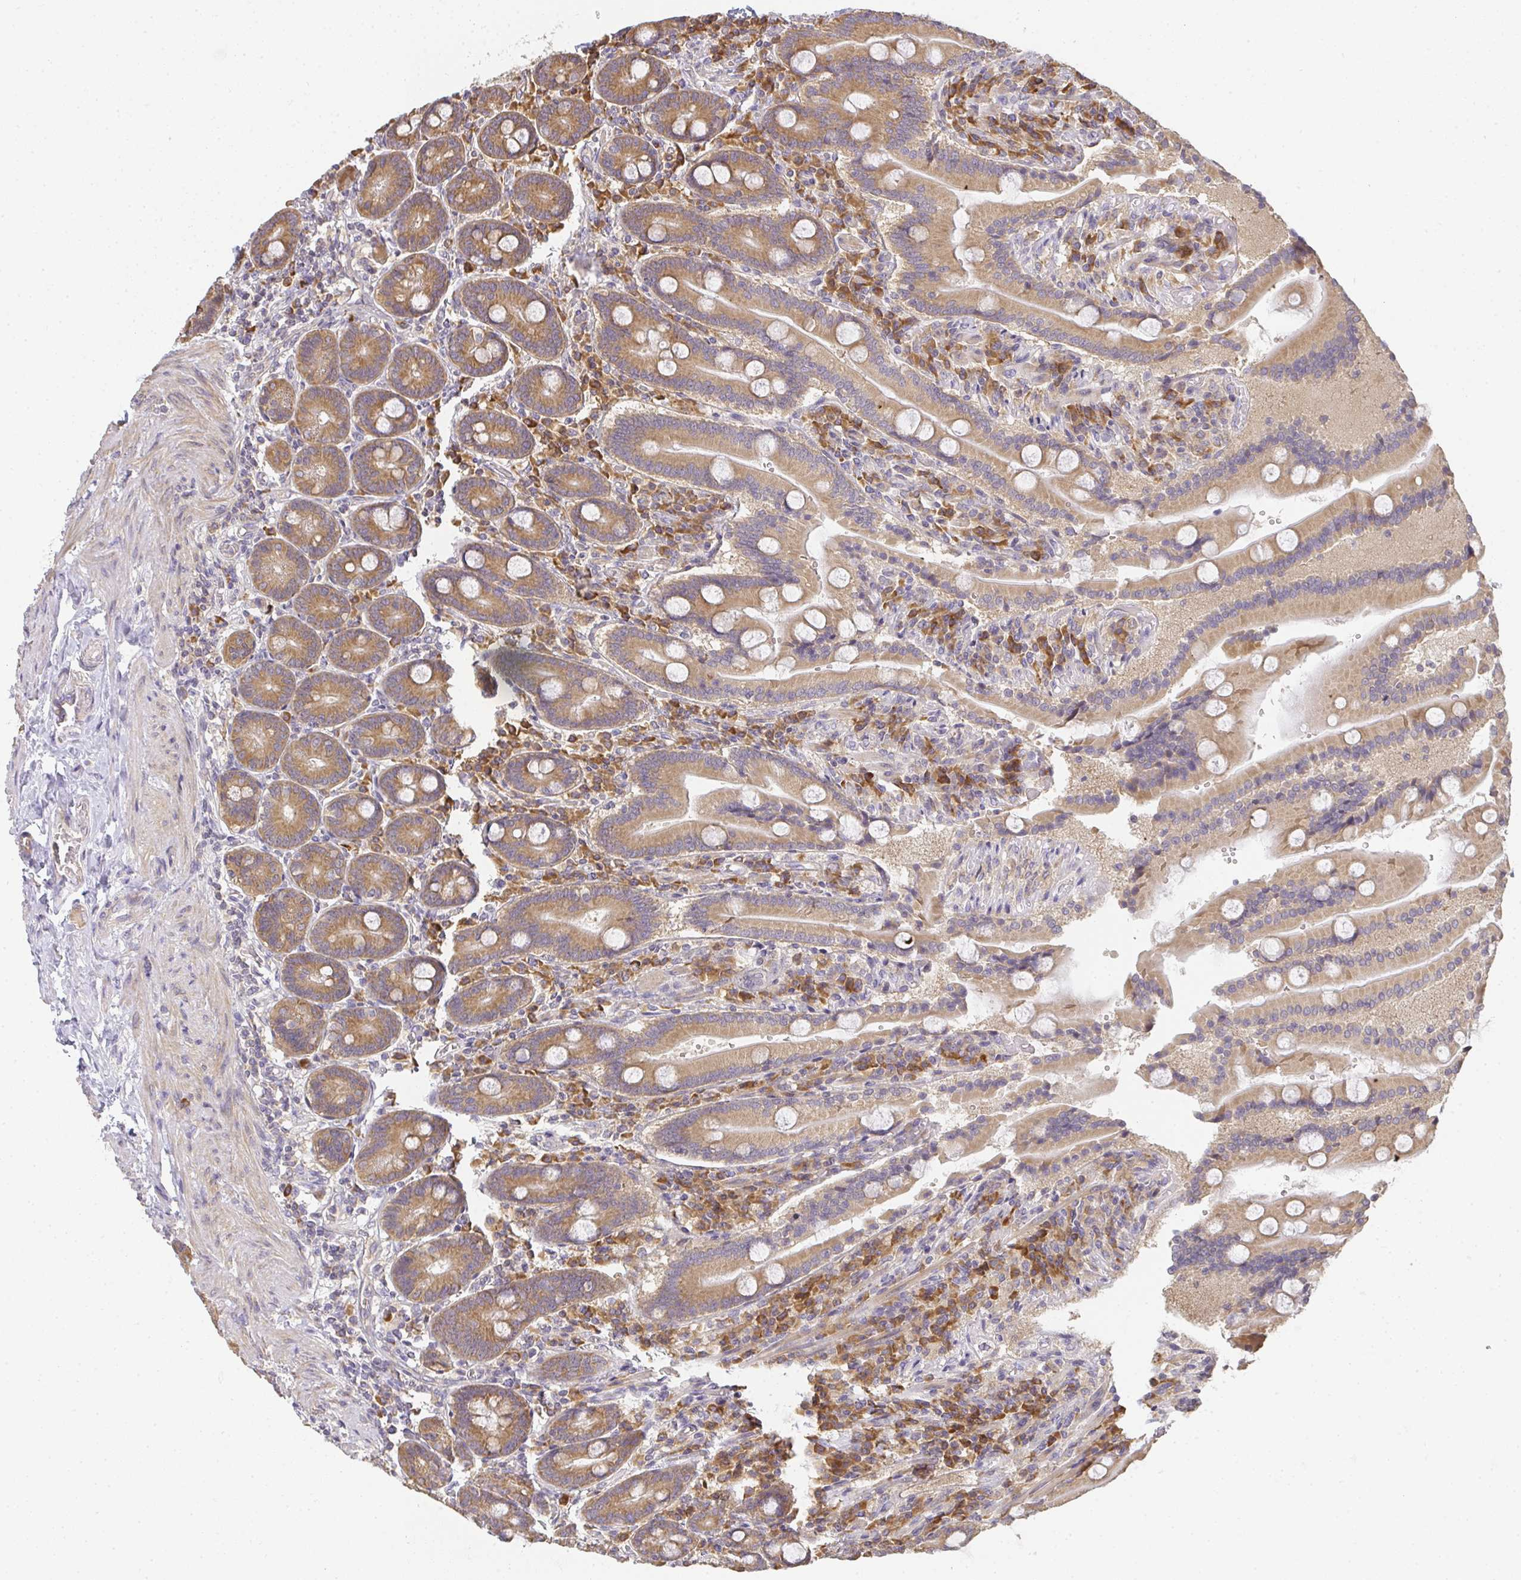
{"staining": {"intensity": "moderate", "quantity": ">75%", "location": "cytoplasmic/membranous"}, "tissue": "duodenum", "cell_type": "Glandular cells", "image_type": "normal", "snomed": [{"axis": "morphology", "description": "Normal tissue, NOS"}, {"axis": "topography", "description": "Duodenum"}], "caption": "This micrograph exhibits IHC staining of benign human duodenum, with medium moderate cytoplasmic/membranous expression in approximately >75% of glandular cells.", "gene": "SLC35B3", "patient": {"sex": "female", "age": 62}}